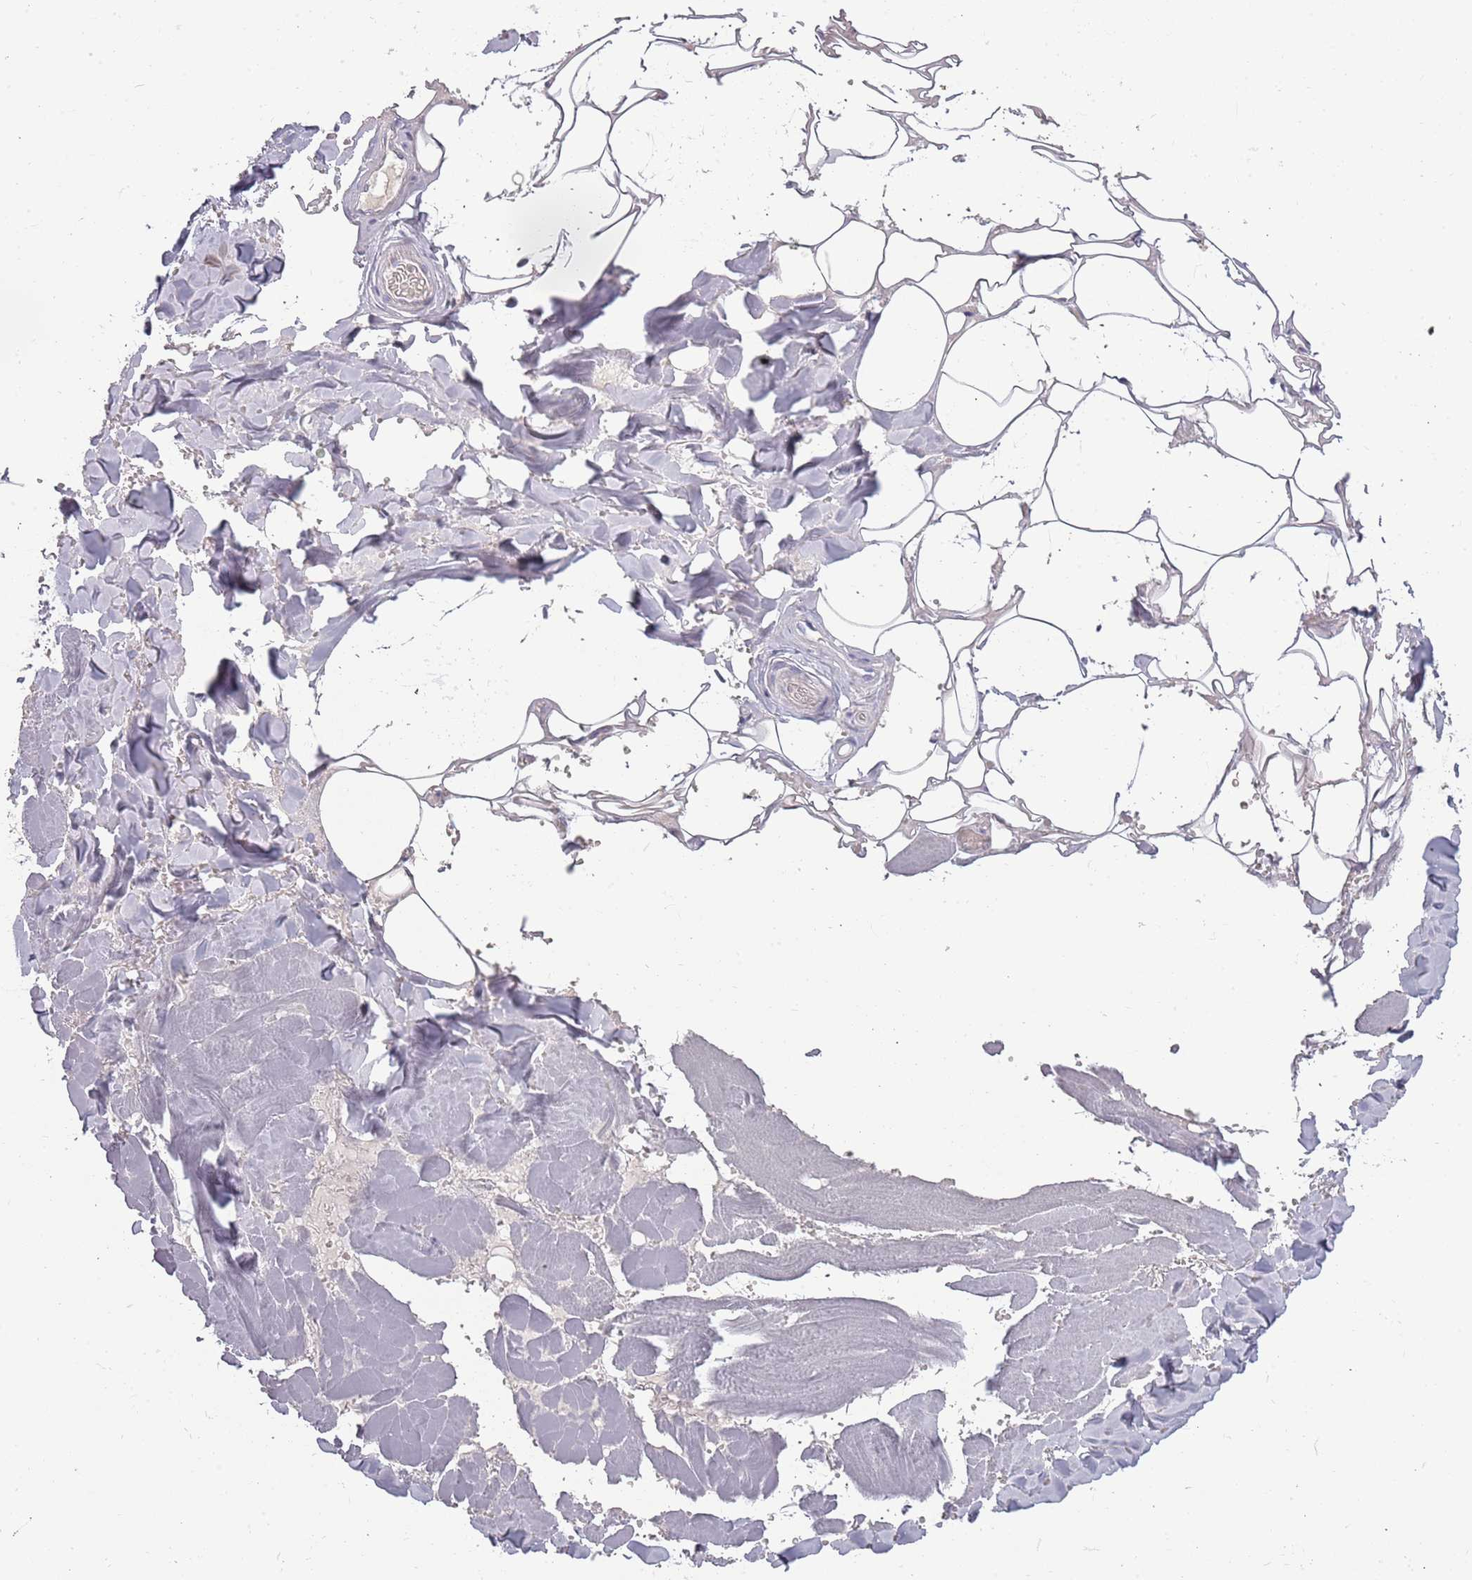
{"staining": {"intensity": "negative", "quantity": "none", "location": "none"}, "tissue": "adipose tissue", "cell_type": "Adipocytes", "image_type": "normal", "snomed": [{"axis": "morphology", "description": "Normal tissue, NOS"}, {"axis": "topography", "description": "Salivary gland"}, {"axis": "topography", "description": "Peripheral nerve tissue"}], "caption": "High magnification brightfield microscopy of benign adipose tissue stained with DAB (brown) and counterstained with hematoxylin (blue): adipocytes show no significant staining. The staining is performed using DAB brown chromogen with nuclei counter-stained in using hematoxylin.", "gene": "TNFRSF6B", "patient": {"sex": "male", "age": 38}}